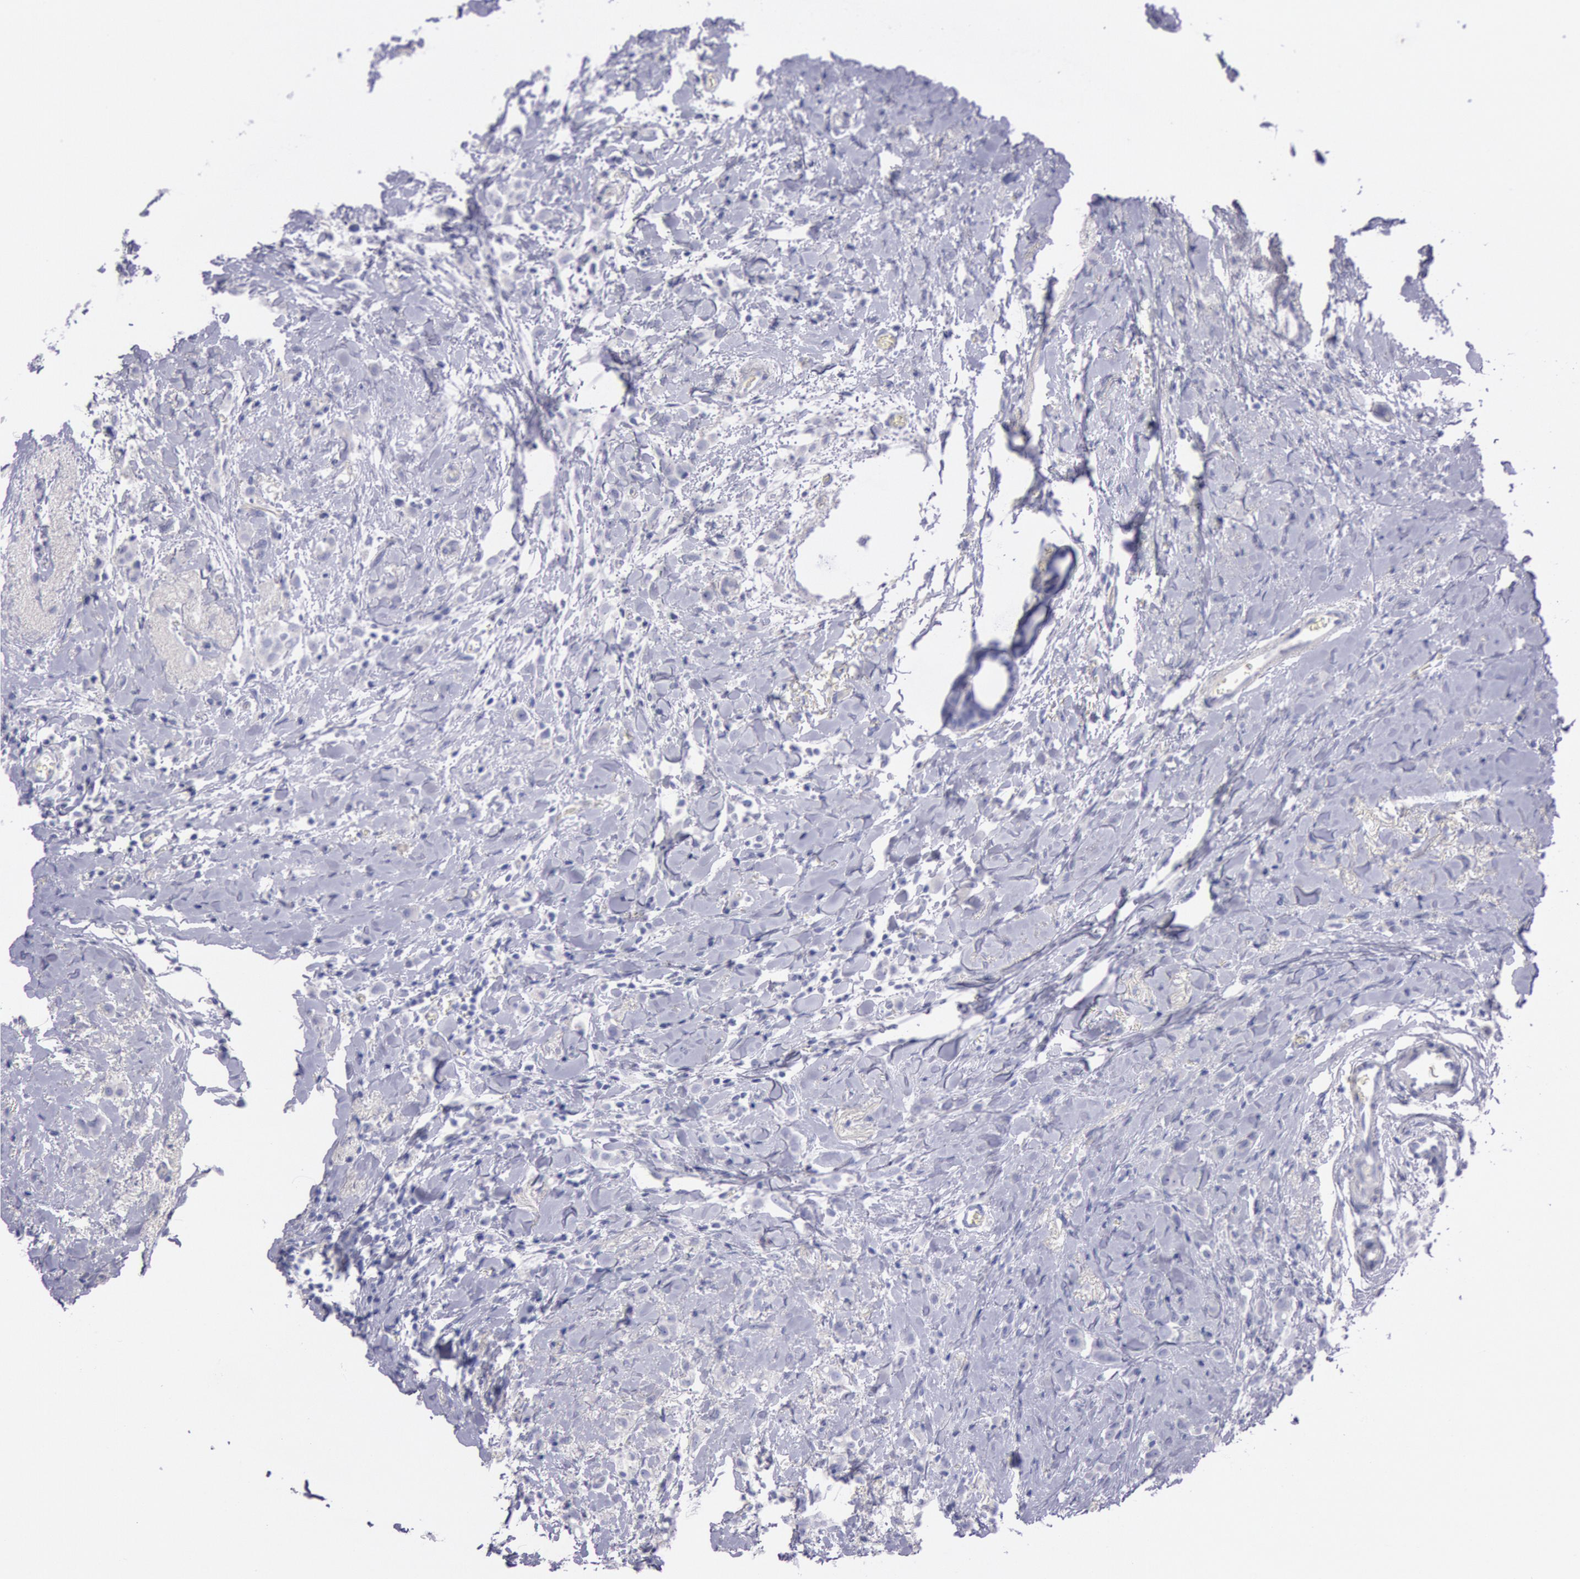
{"staining": {"intensity": "negative", "quantity": "none", "location": "none"}, "tissue": "breast cancer", "cell_type": "Tumor cells", "image_type": "cancer", "snomed": [{"axis": "morphology", "description": "Lobular carcinoma"}, {"axis": "topography", "description": "Breast"}], "caption": "Immunohistochemical staining of breast cancer (lobular carcinoma) exhibits no significant positivity in tumor cells.", "gene": "EGFR", "patient": {"sex": "female", "age": 57}}